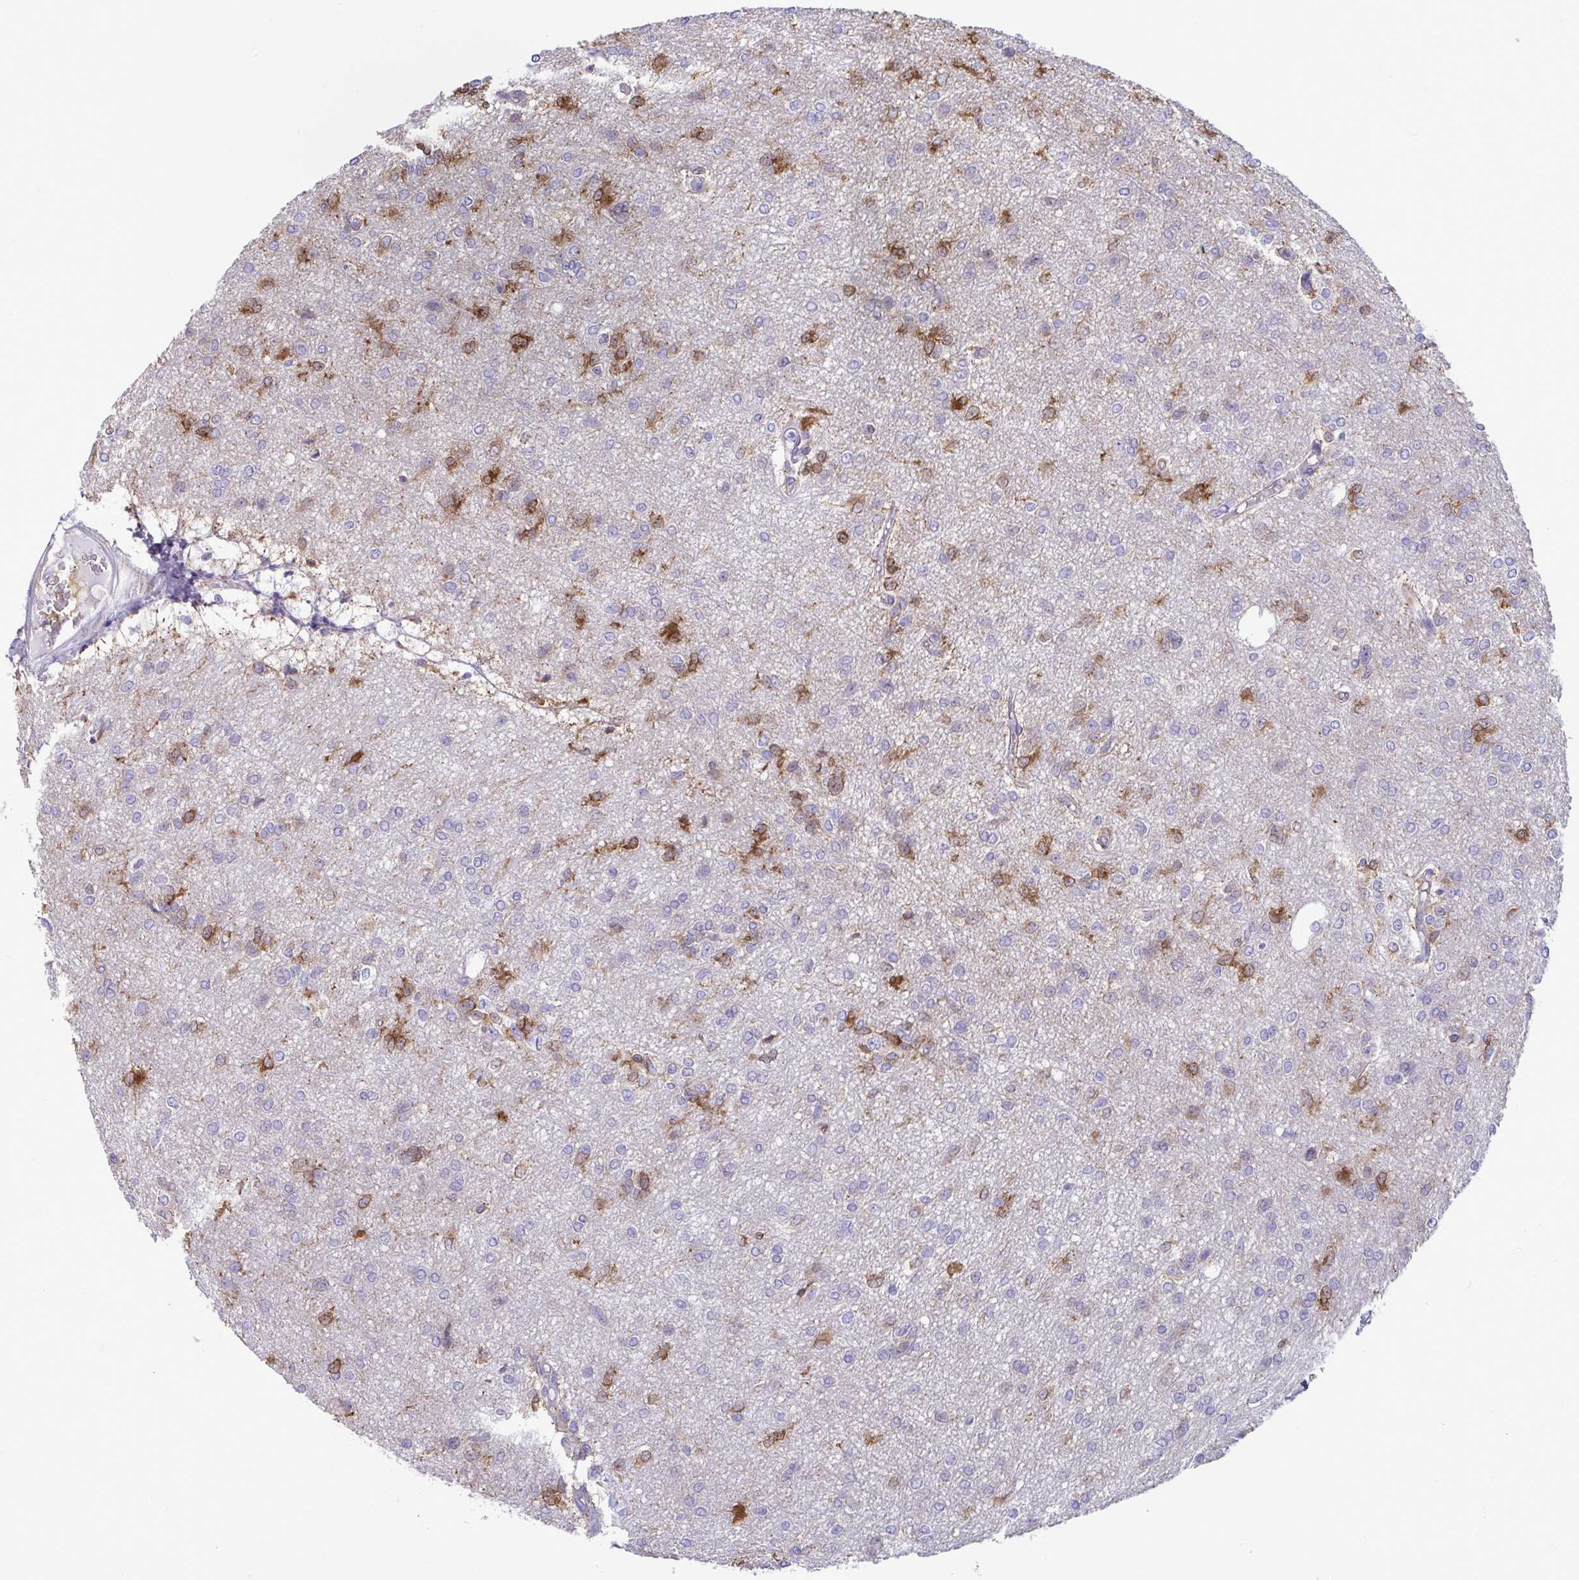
{"staining": {"intensity": "moderate", "quantity": "25%-75%", "location": "cytoplasmic/membranous"}, "tissue": "glioma", "cell_type": "Tumor cells", "image_type": "cancer", "snomed": [{"axis": "morphology", "description": "Glioma, malignant, Low grade"}, {"axis": "topography", "description": "Brain"}], "caption": "Low-grade glioma (malignant) was stained to show a protein in brown. There is medium levels of moderate cytoplasmic/membranous staining in approximately 25%-75% of tumor cells.", "gene": "ASPH", "patient": {"sex": "male", "age": 26}}